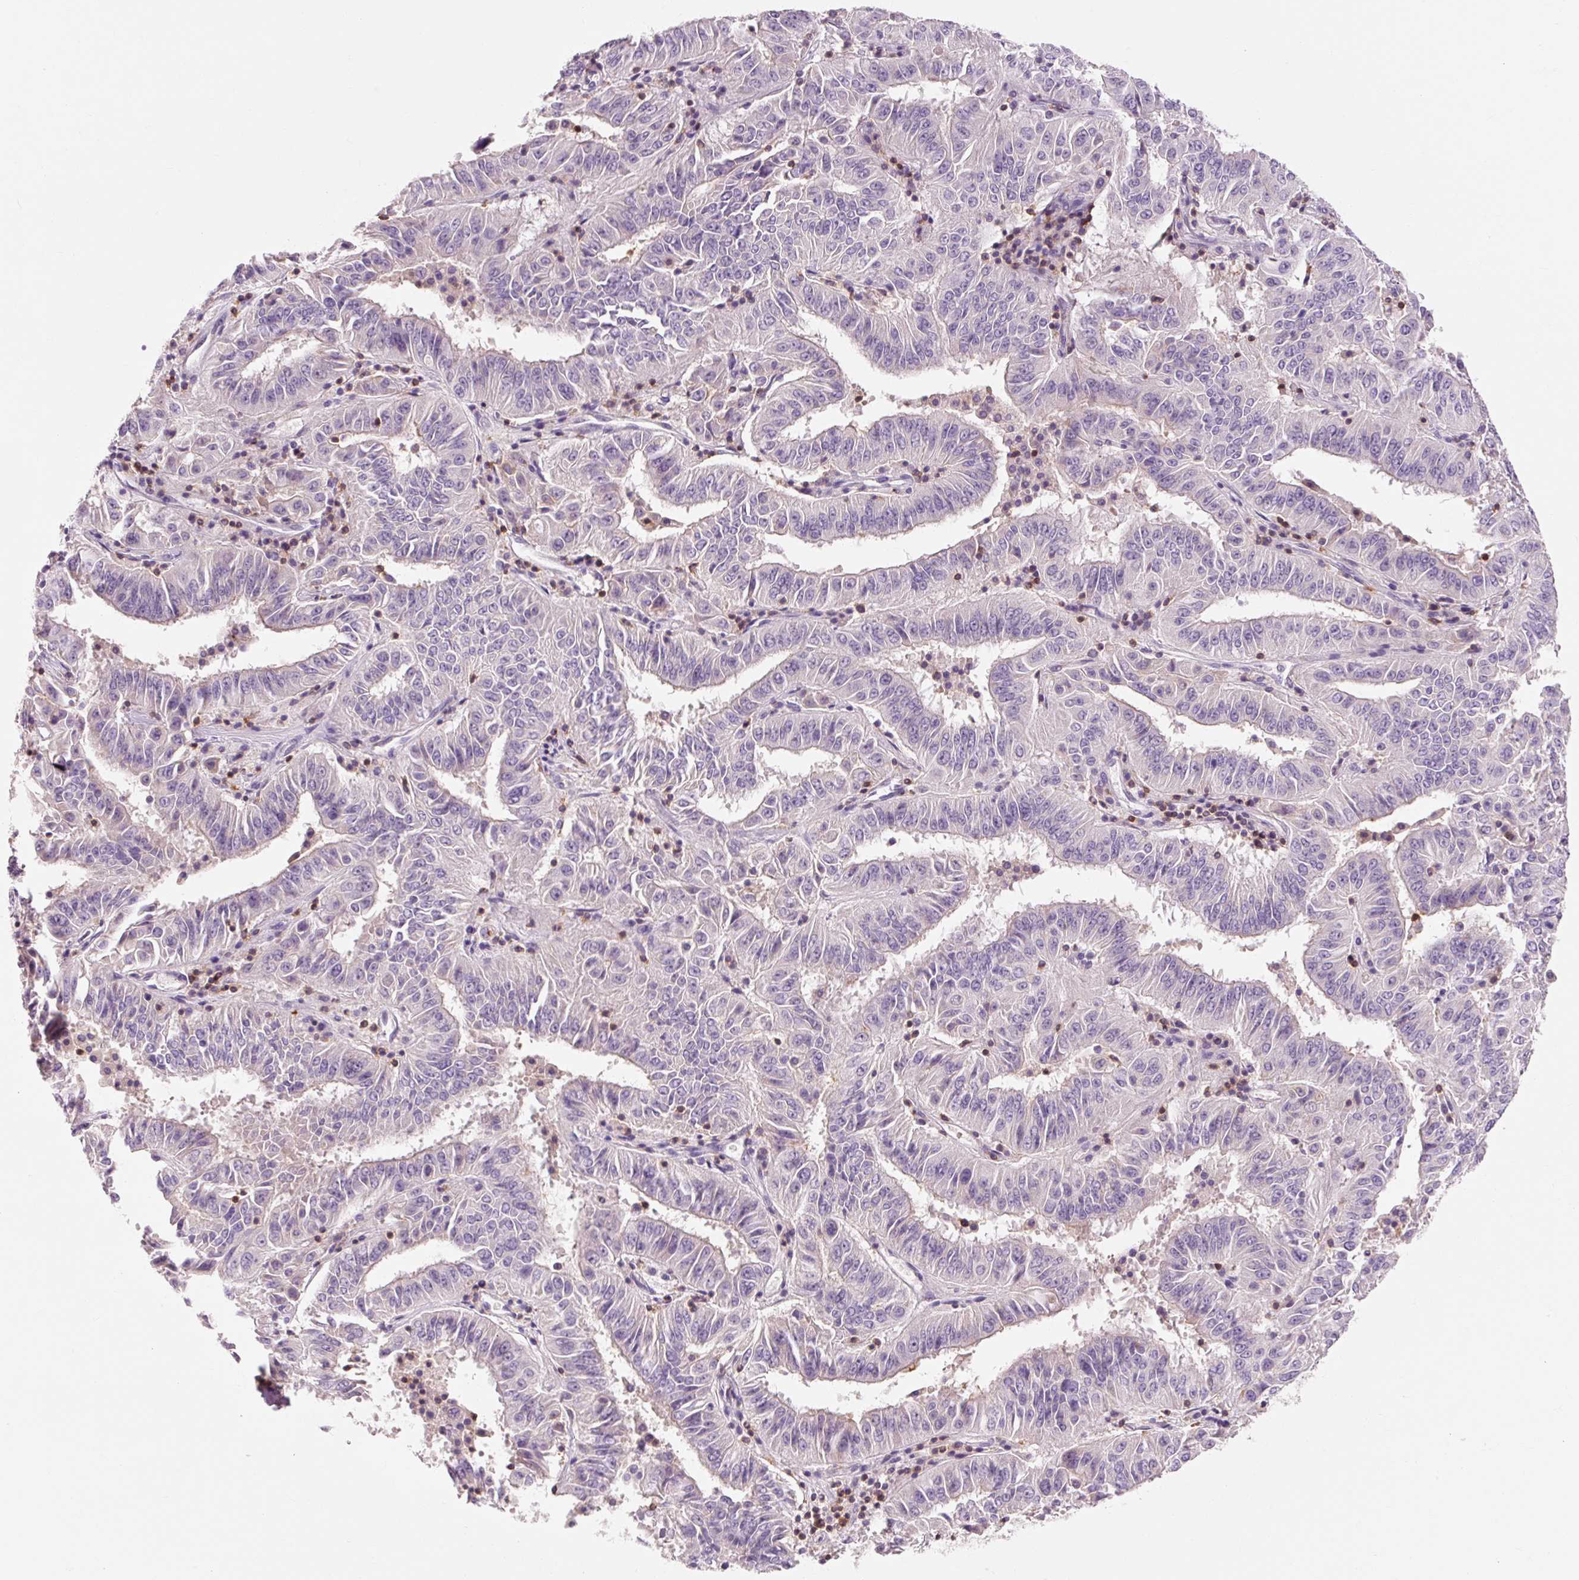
{"staining": {"intensity": "negative", "quantity": "none", "location": "none"}, "tissue": "pancreatic cancer", "cell_type": "Tumor cells", "image_type": "cancer", "snomed": [{"axis": "morphology", "description": "Adenocarcinoma, NOS"}, {"axis": "topography", "description": "Pancreas"}], "caption": "Micrograph shows no significant protein staining in tumor cells of pancreatic cancer.", "gene": "OR8K1", "patient": {"sex": "male", "age": 63}}